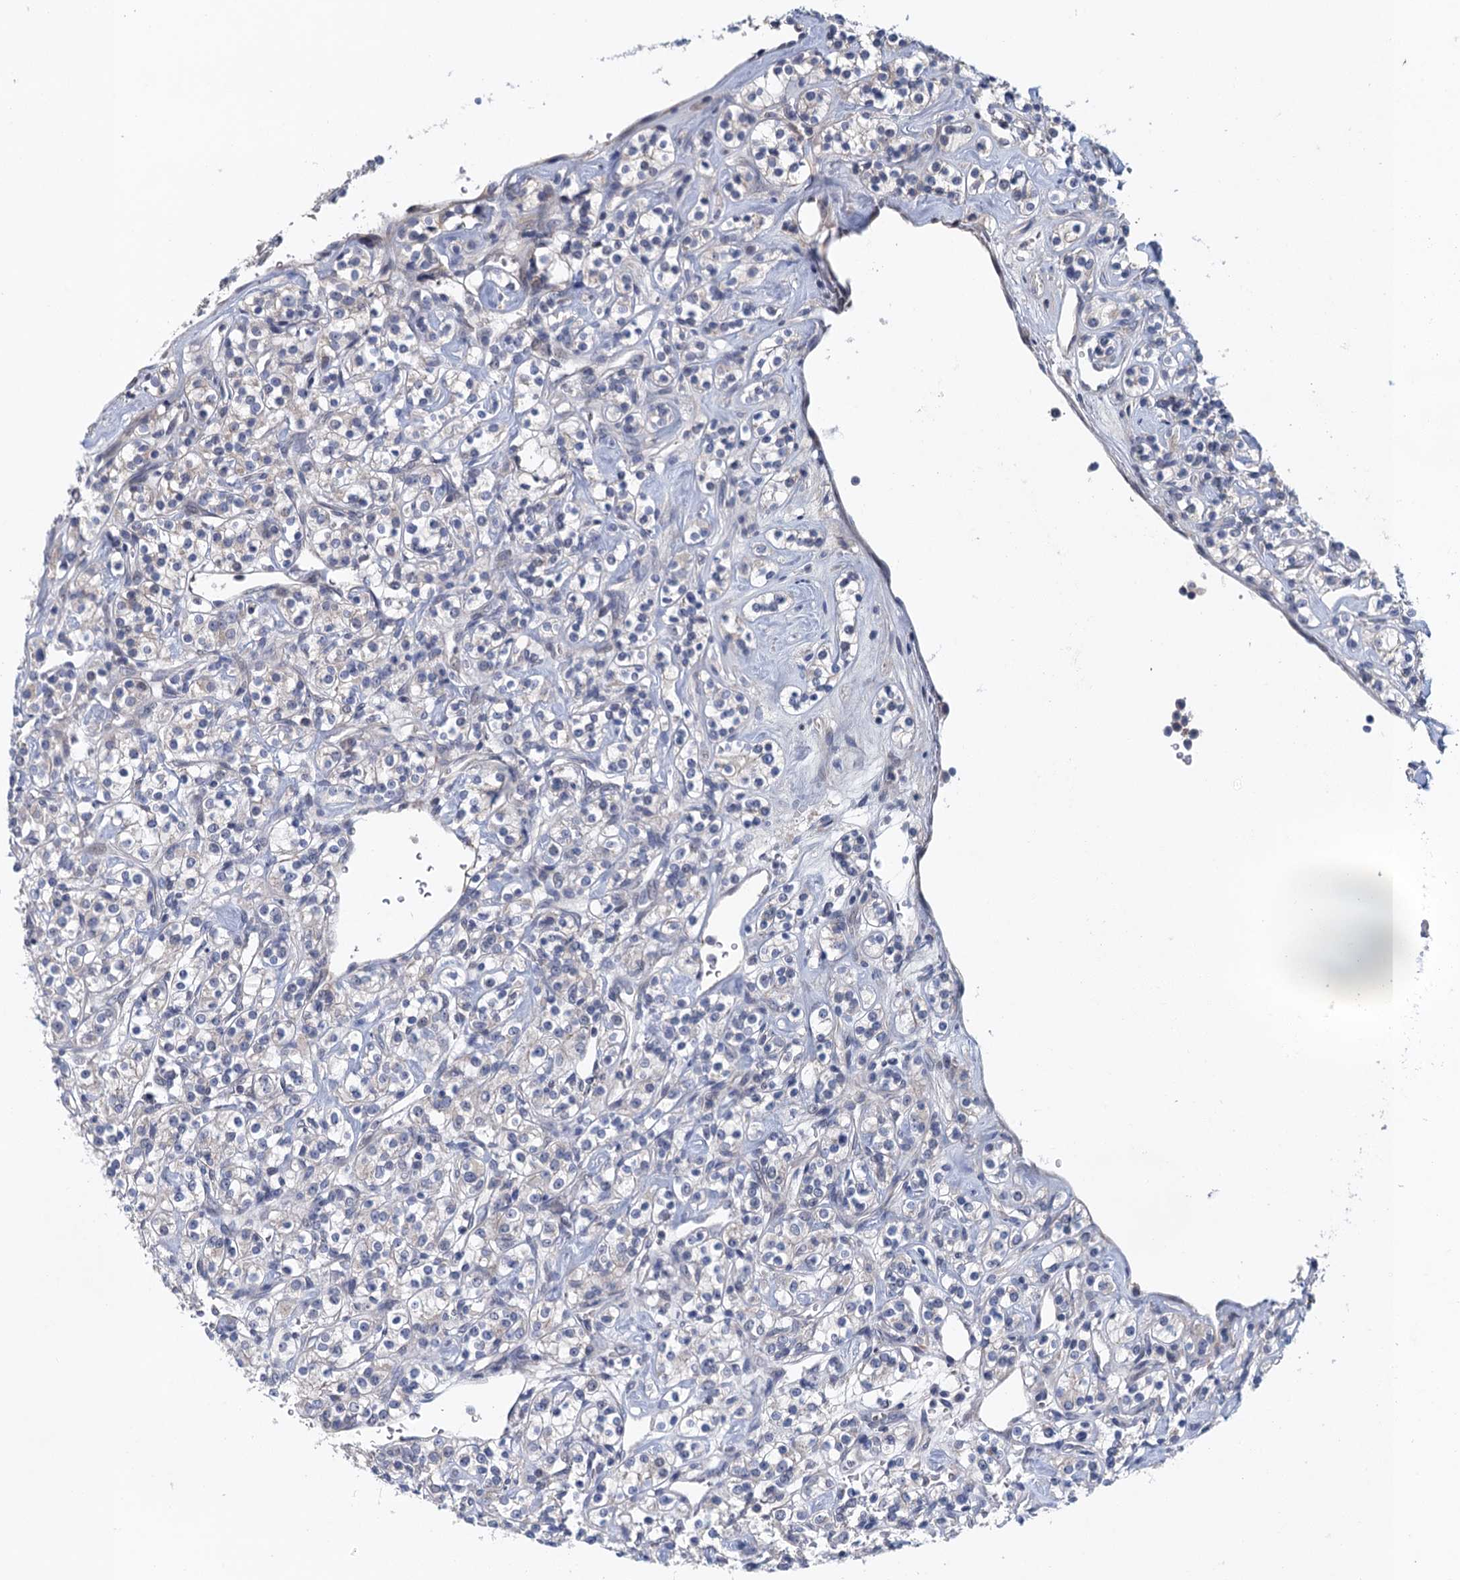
{"staining": {"intensity": "negative", "quantity": "none", "location": "none"}, "tissue": "renal cancer", "cell_type": "Tumor cells", "image_type": "cancer", "snomed": [{"axis": "morphology", "description": "Adenocarcinoma, NOS"}, {"axis": "topography", "description": "Kidney"}], "caption": "This is an immunohistochemistry (IHC) histopathology image of human renal cancer. There is no expression in tumor cells.", "gene": "MDM1", "patient": {"sex": "male", "age": 77}}